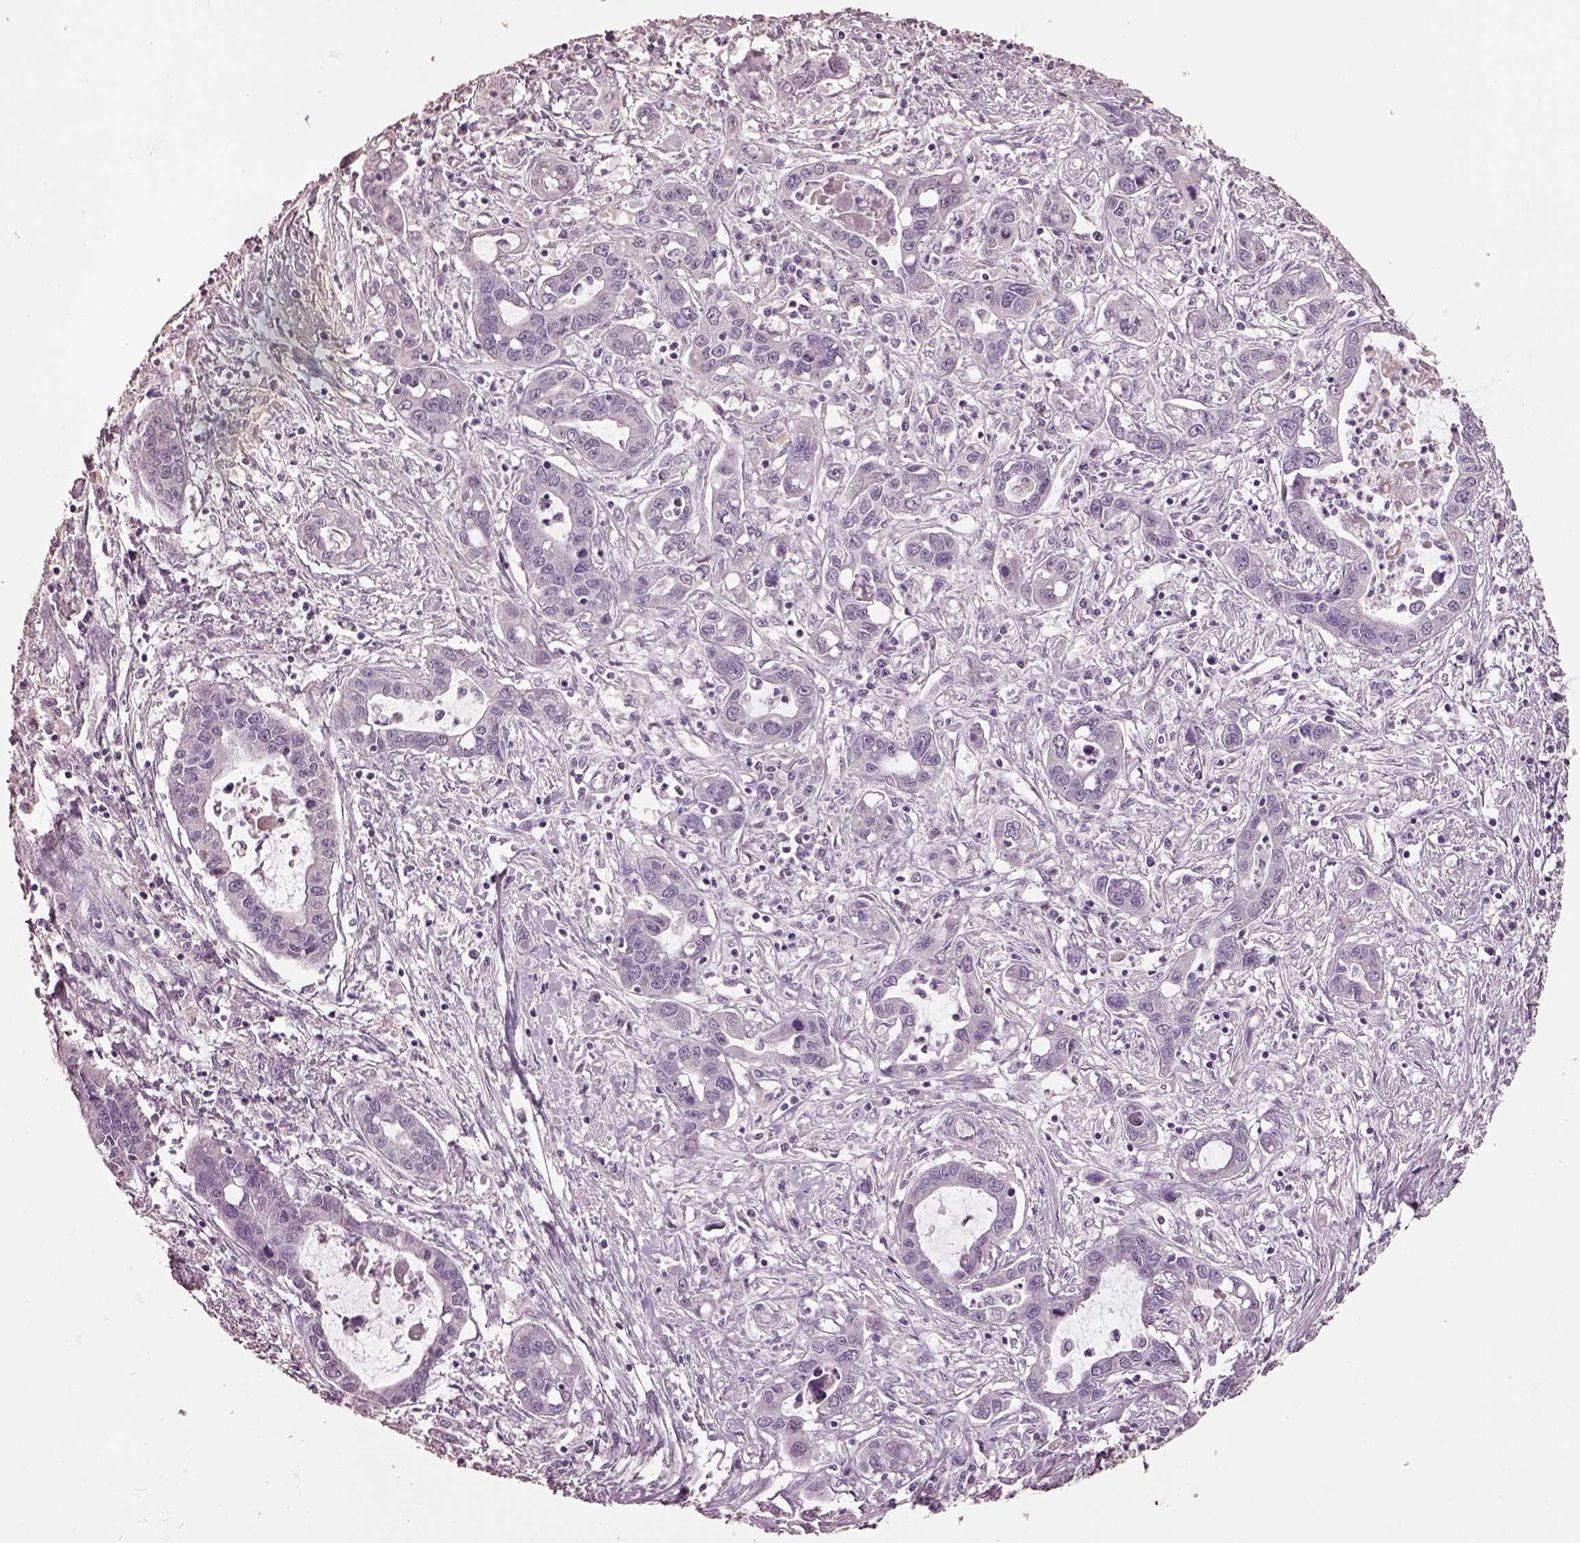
{"staining": {"intensity": "negative", "quantity": "none", "location": "none"}, "tissue": "liver cancer", "cell_type": "Tumor cells", "image_type": "cancer", "snomed": [{"axis": "morphology", "description": "Cholangiocarcinoma"}, {"axis": "topography", "description": "Liver"}], "caption": "Image shows no protein positivity in tumor cells of liver cancer (cholangiocarcinoma) tissue.", "gene": "KCNIP3", "patient": {"sex": "male", "age": 58}}